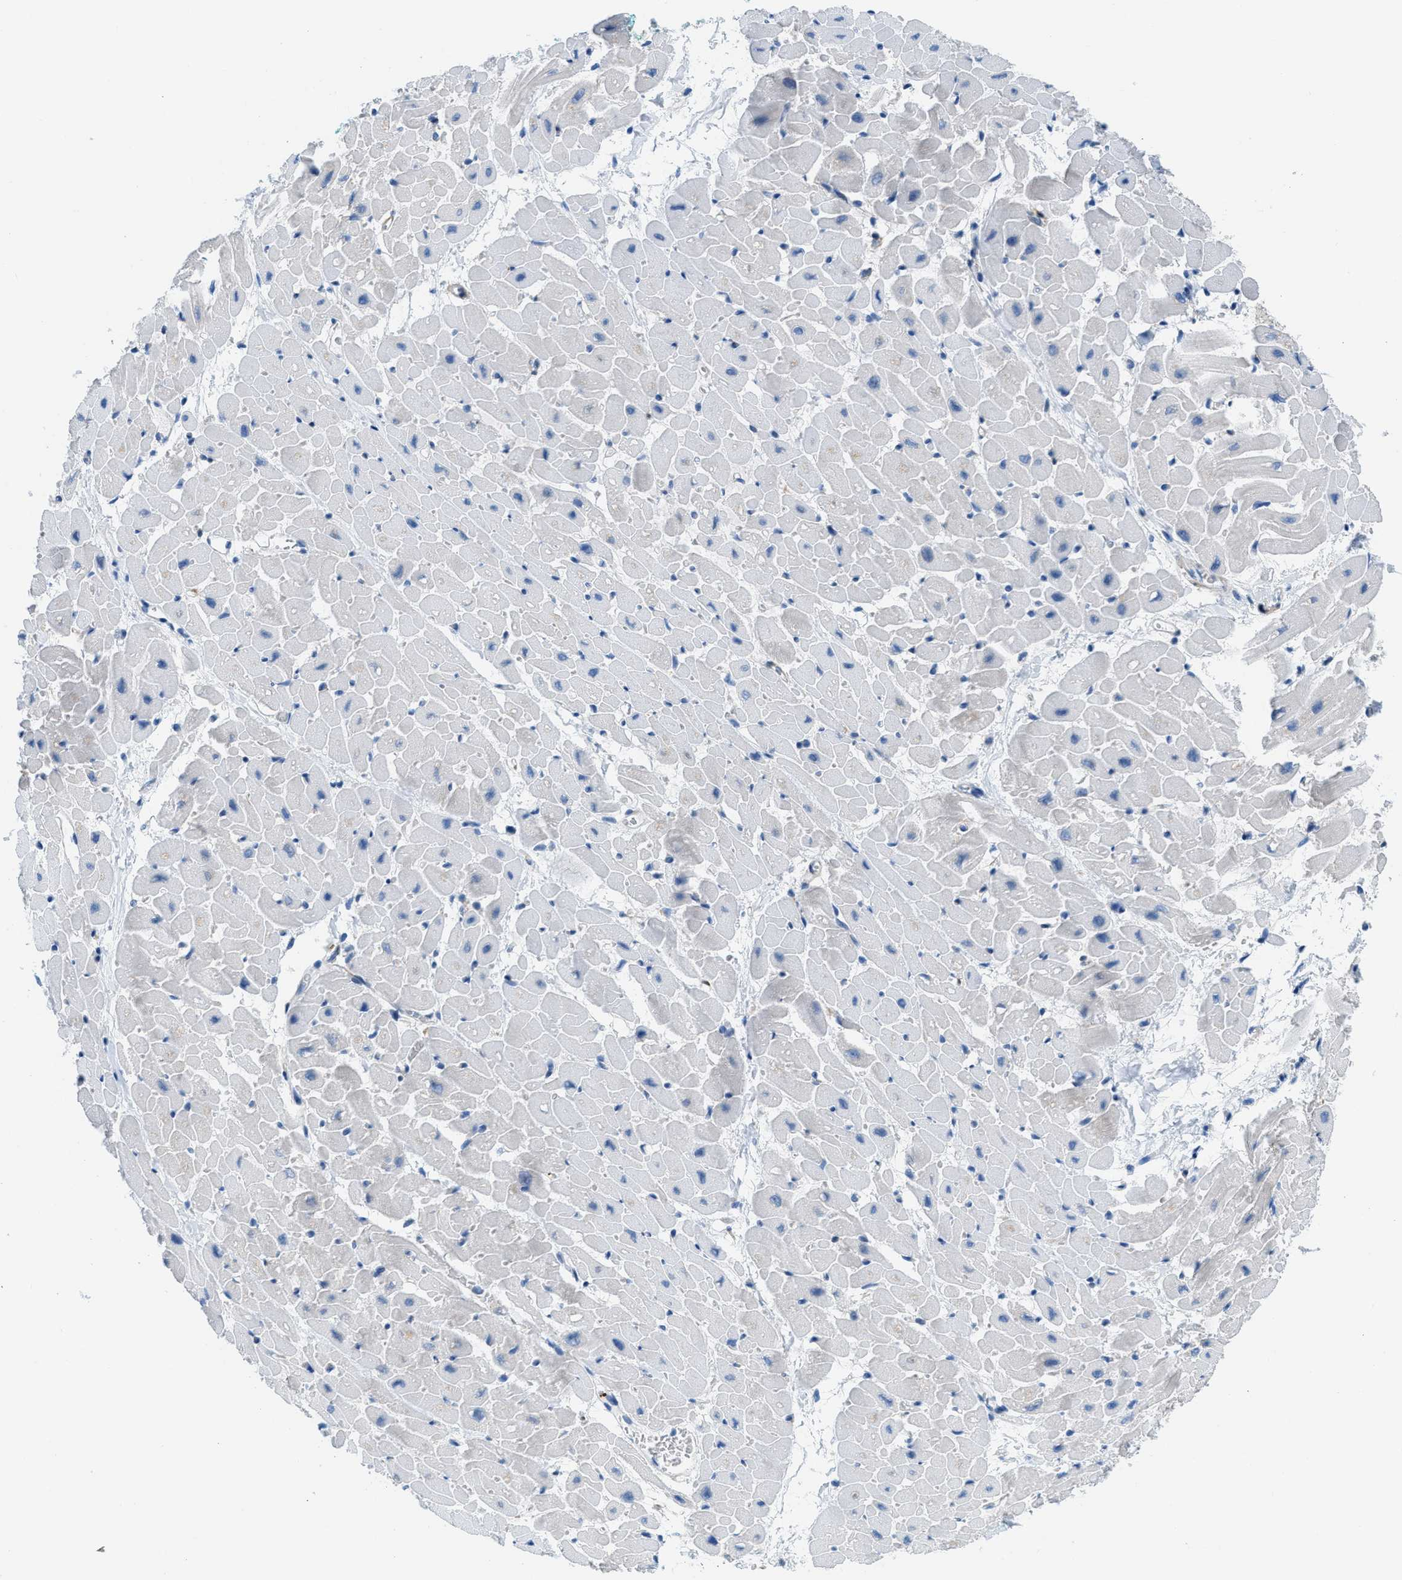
{"staining": {"intensity": "negative", "quantity": "none", "location": "none"}, "tissue": "heart muscle", "cell_type": "Cardiomyocytes", "image_type": "normal", "snomed": [{"axis": "morphology", "description": "Normal tissue, NOS"}, {"axis": "topography", "description": "Heart"}], "caption": "This is an IHC histopathology image of normal heart muscle. There is no staining in cardiomyocytes.", "gene": "MAPRE2", "patient": {"sex": "male", "age": 45}}